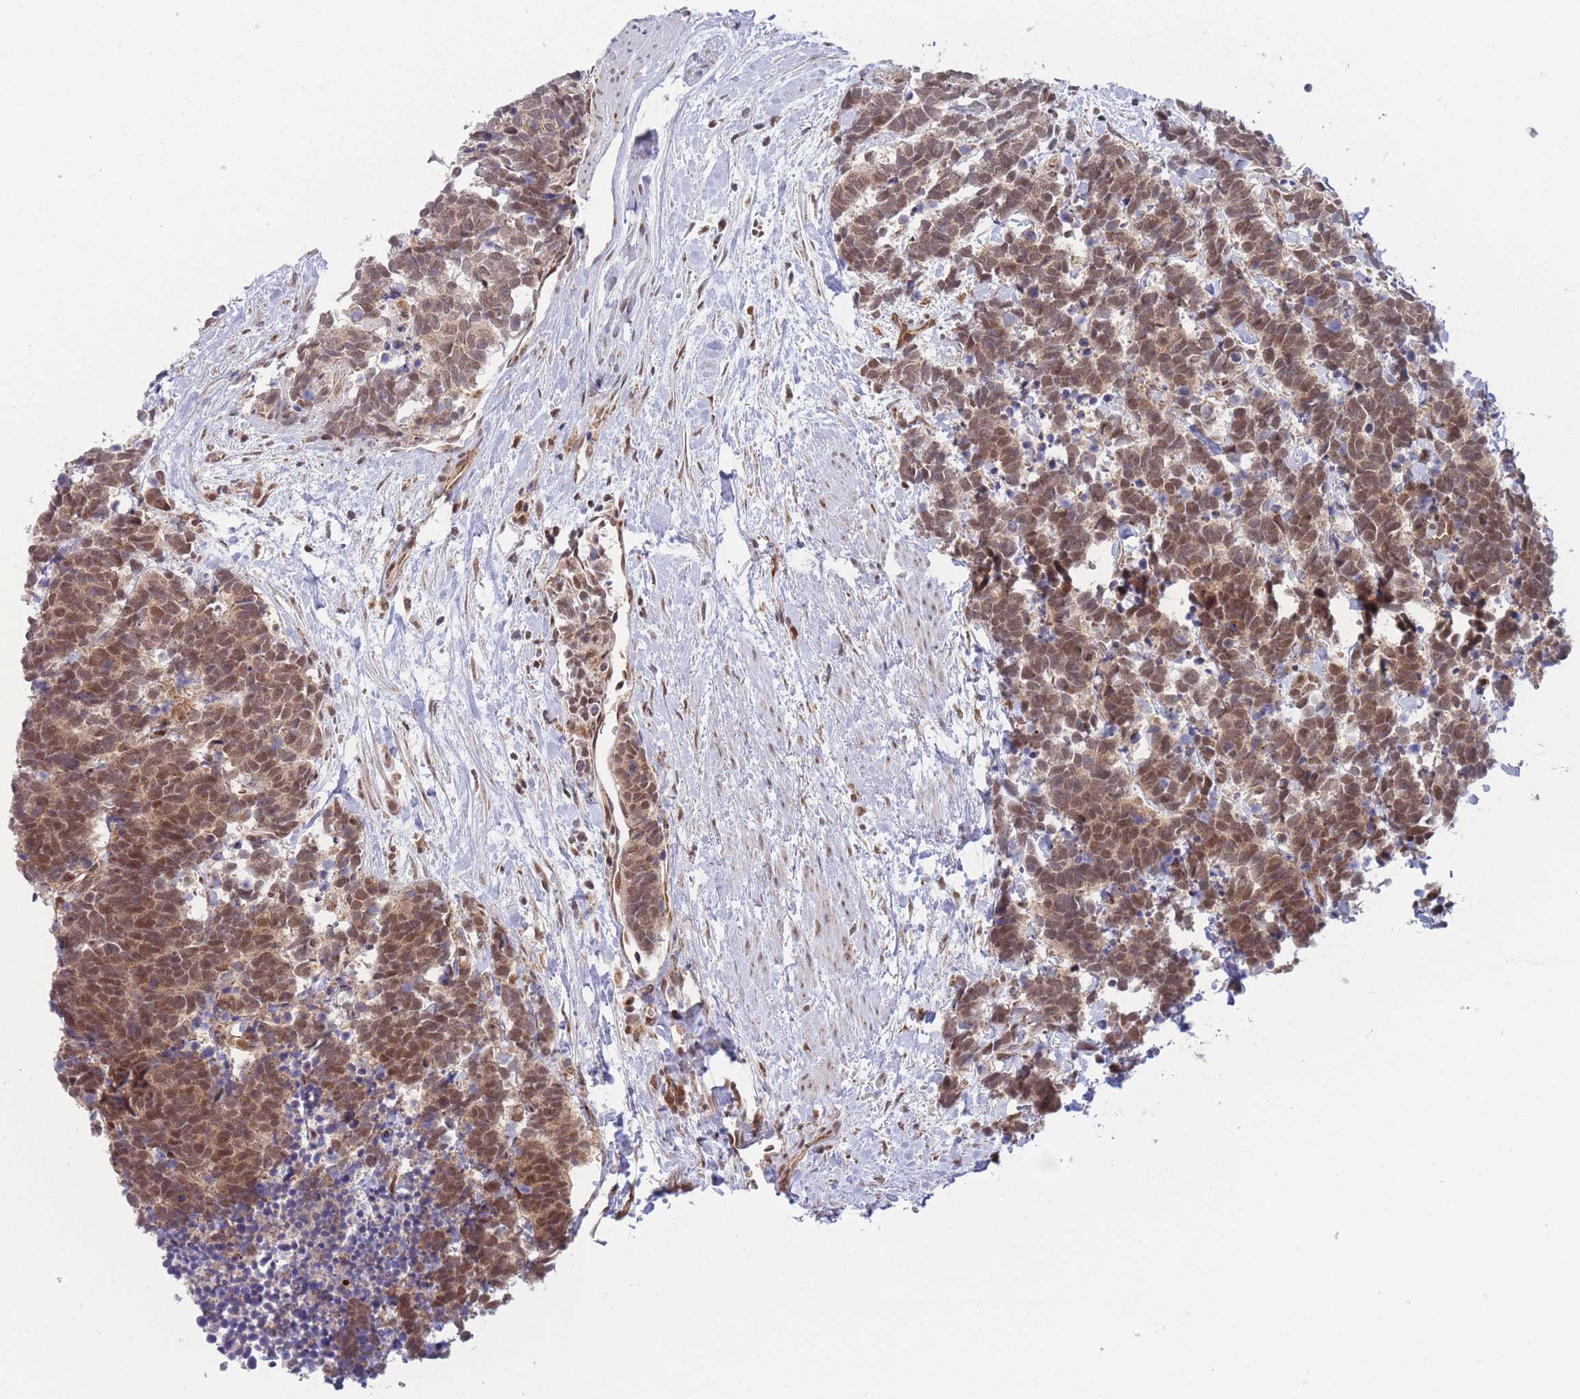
{"staining": {"intensity": "moderate", "quantity": ">75%", "location": "nuclear"}, "tissue": "carcinoid", "cell_type": "Tumor cells", "image_type": "cancer", "snomed": [{"axis": "morphology", "description": "Carcinoma, NOS"}, {"axis": "morphology", "description": "Carcinoid, malignant, NOS"}, {"axis": "topography", "description": "Prostate"}], "caption": "High-magnification brightfield microscopy of malignant carcinoid stained with DAB (3,3'-diaminobenzidine) (brown) and counterstained with hematoxylin (blue). tumor cells exhibit moderate nuclear staining is identified in about>75% of cells. The protein is shown in brown color, while the nuclei are stained blue.", "gene": "BOD1L1", "patient": {"sex": "male", "age": 57}}